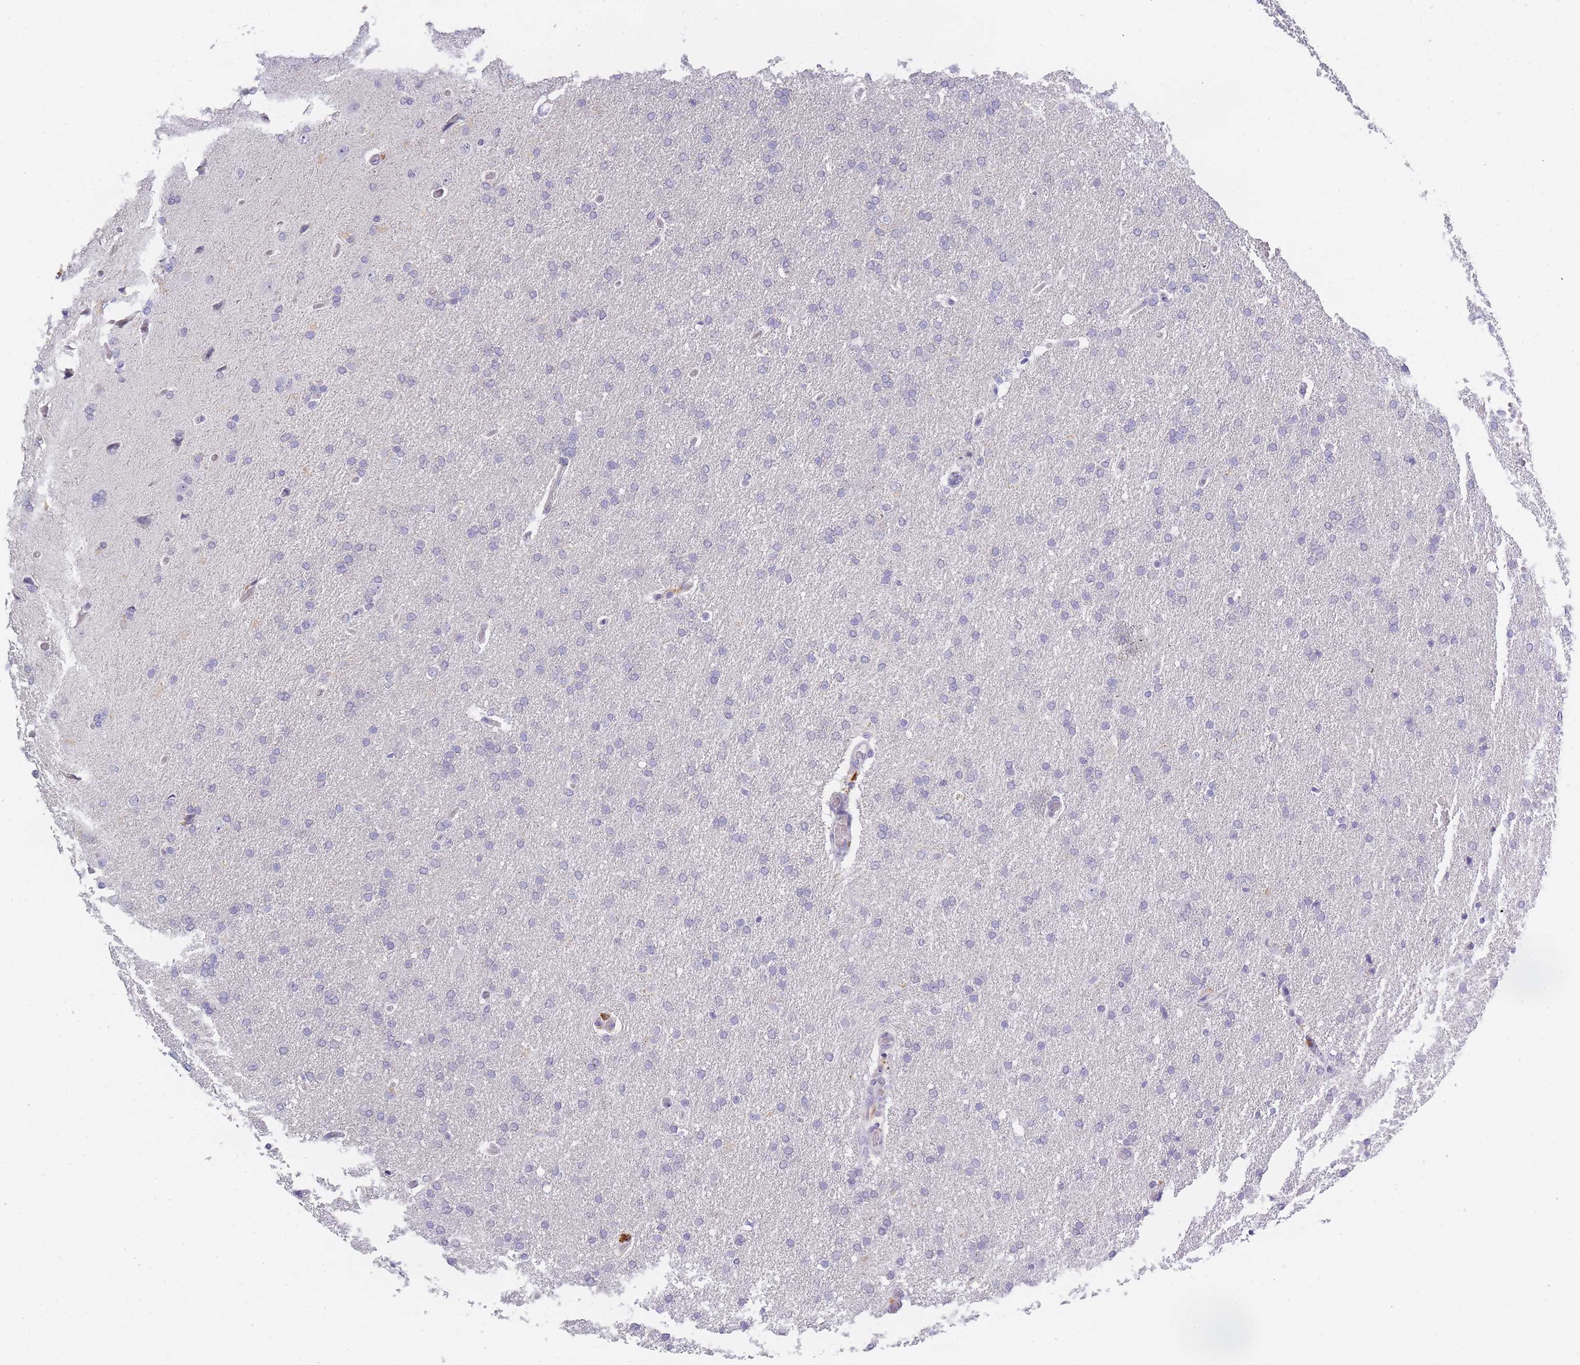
{"staining": {"intensity": "negative", "quantity": "none", "location": "none"}, "tissue": "glioma", "cell_type": "Tumor cells", "image_type": "cancer", "snomed": [{"axis": "morphology", "description": "Glioma, malignant, High grade"}, {"axis": "topography", "description": "Brain"}], "caption": "Human malignant glioma (high-grade) stained for a protein using immunohistochemistry demonstrates no expression in tumor cells.", "gene": "INS", "patient": {"sex": "male", "age": 72}}